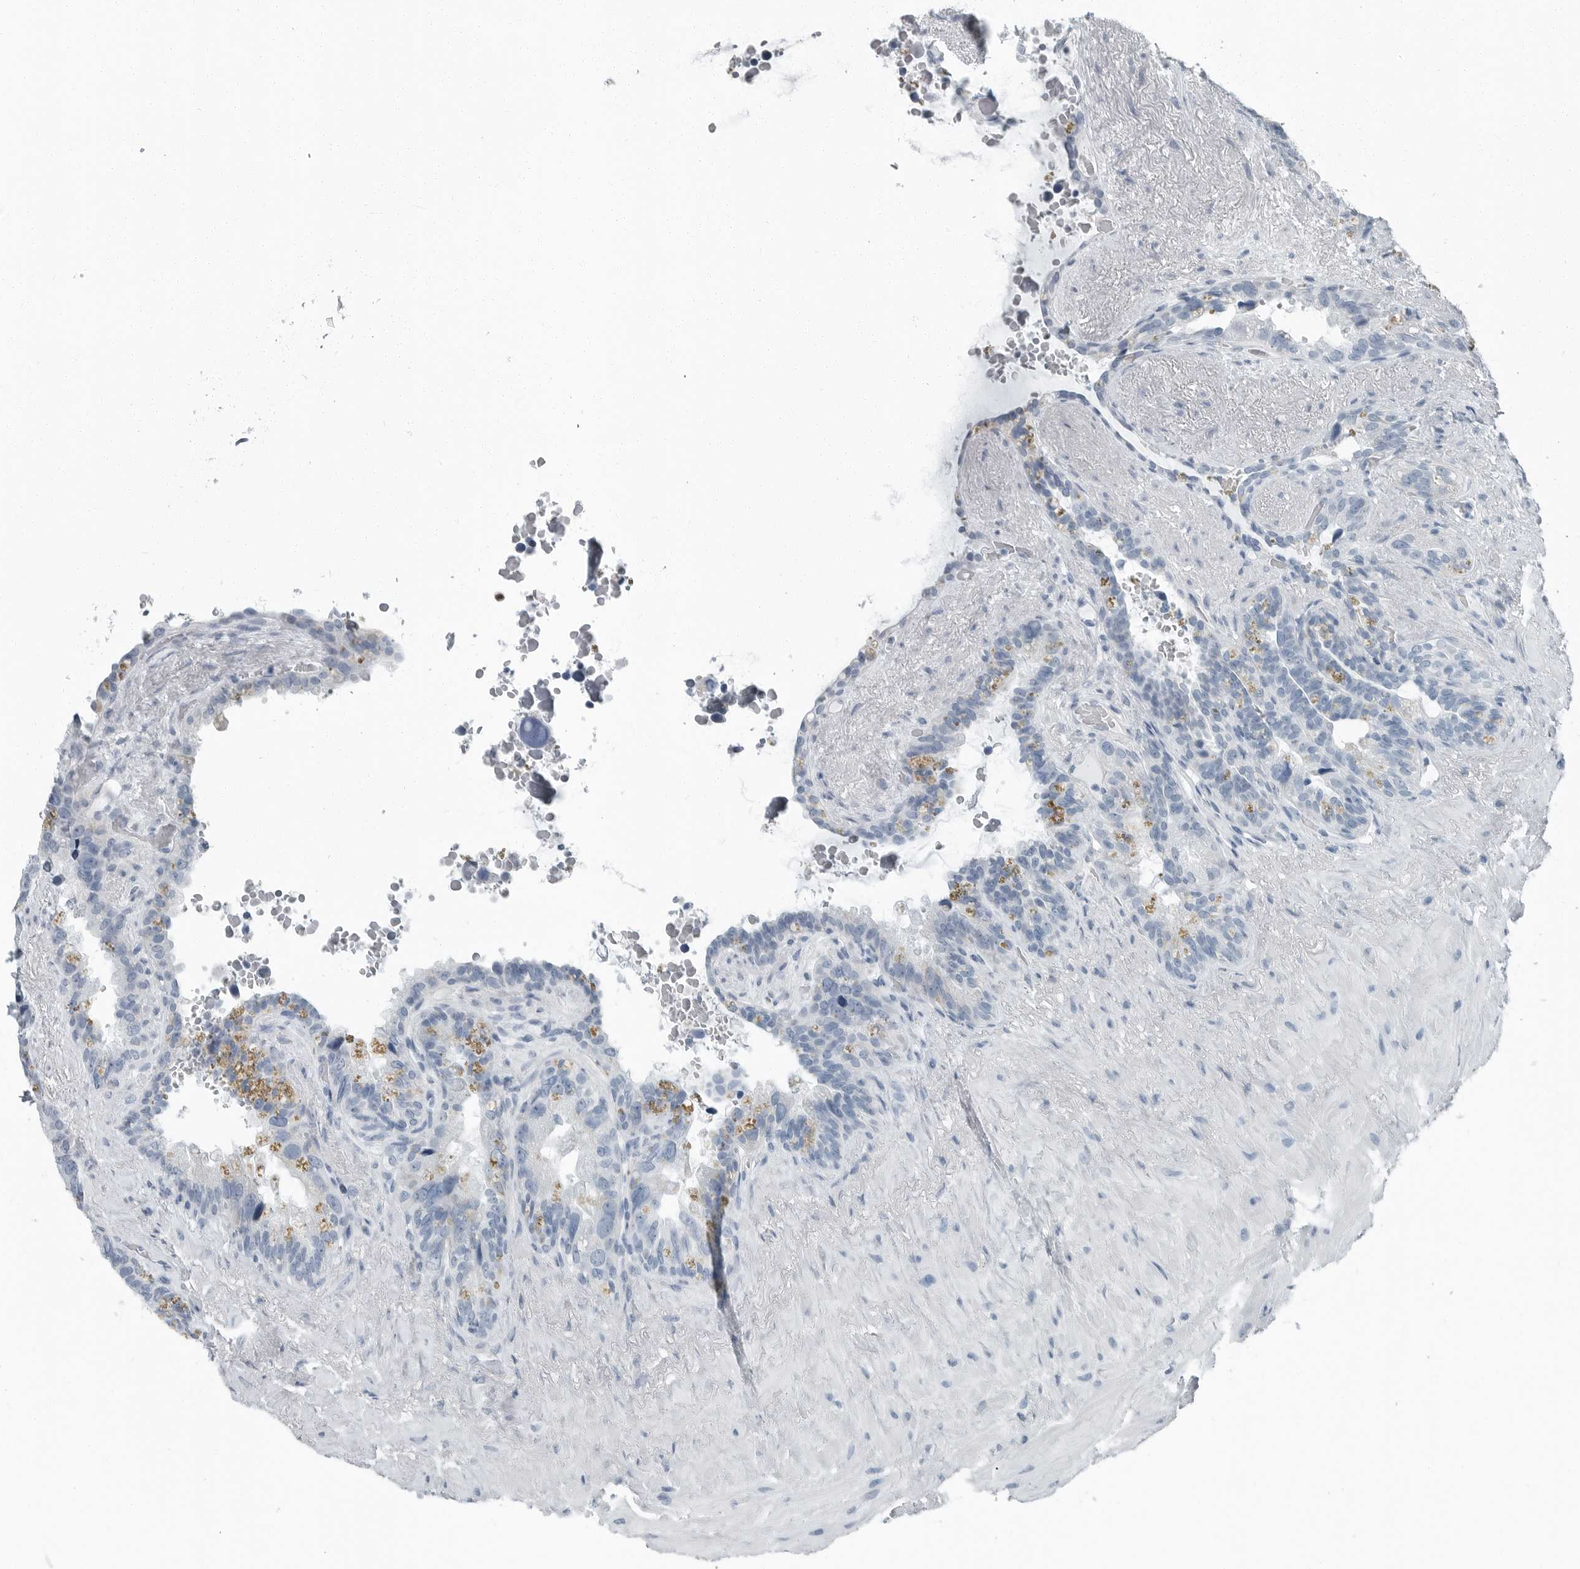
{"staining": {"intensity": "negative", "quantity": "none", "location": "none"}, "tissue": "seminal vesicle", "cell_type": "Glandular cells", "image_type": "normal", "snomed": [{"axis": "morphology", "description": "Normal tissue, NOS"}, {"axis": "topography", "description": "Seminal veicle"}], "caption": "Glandular cells are negative for brown protein staining in unremarkable seminal vesicle. The staining was performed using DAB to visualize the protein expression in brown, while the nuclei were stained in blue with hematoxylin (Magnification: 20x).", "gene": "ZPBP2", "patient": {"sex": "male", "age": 80}}